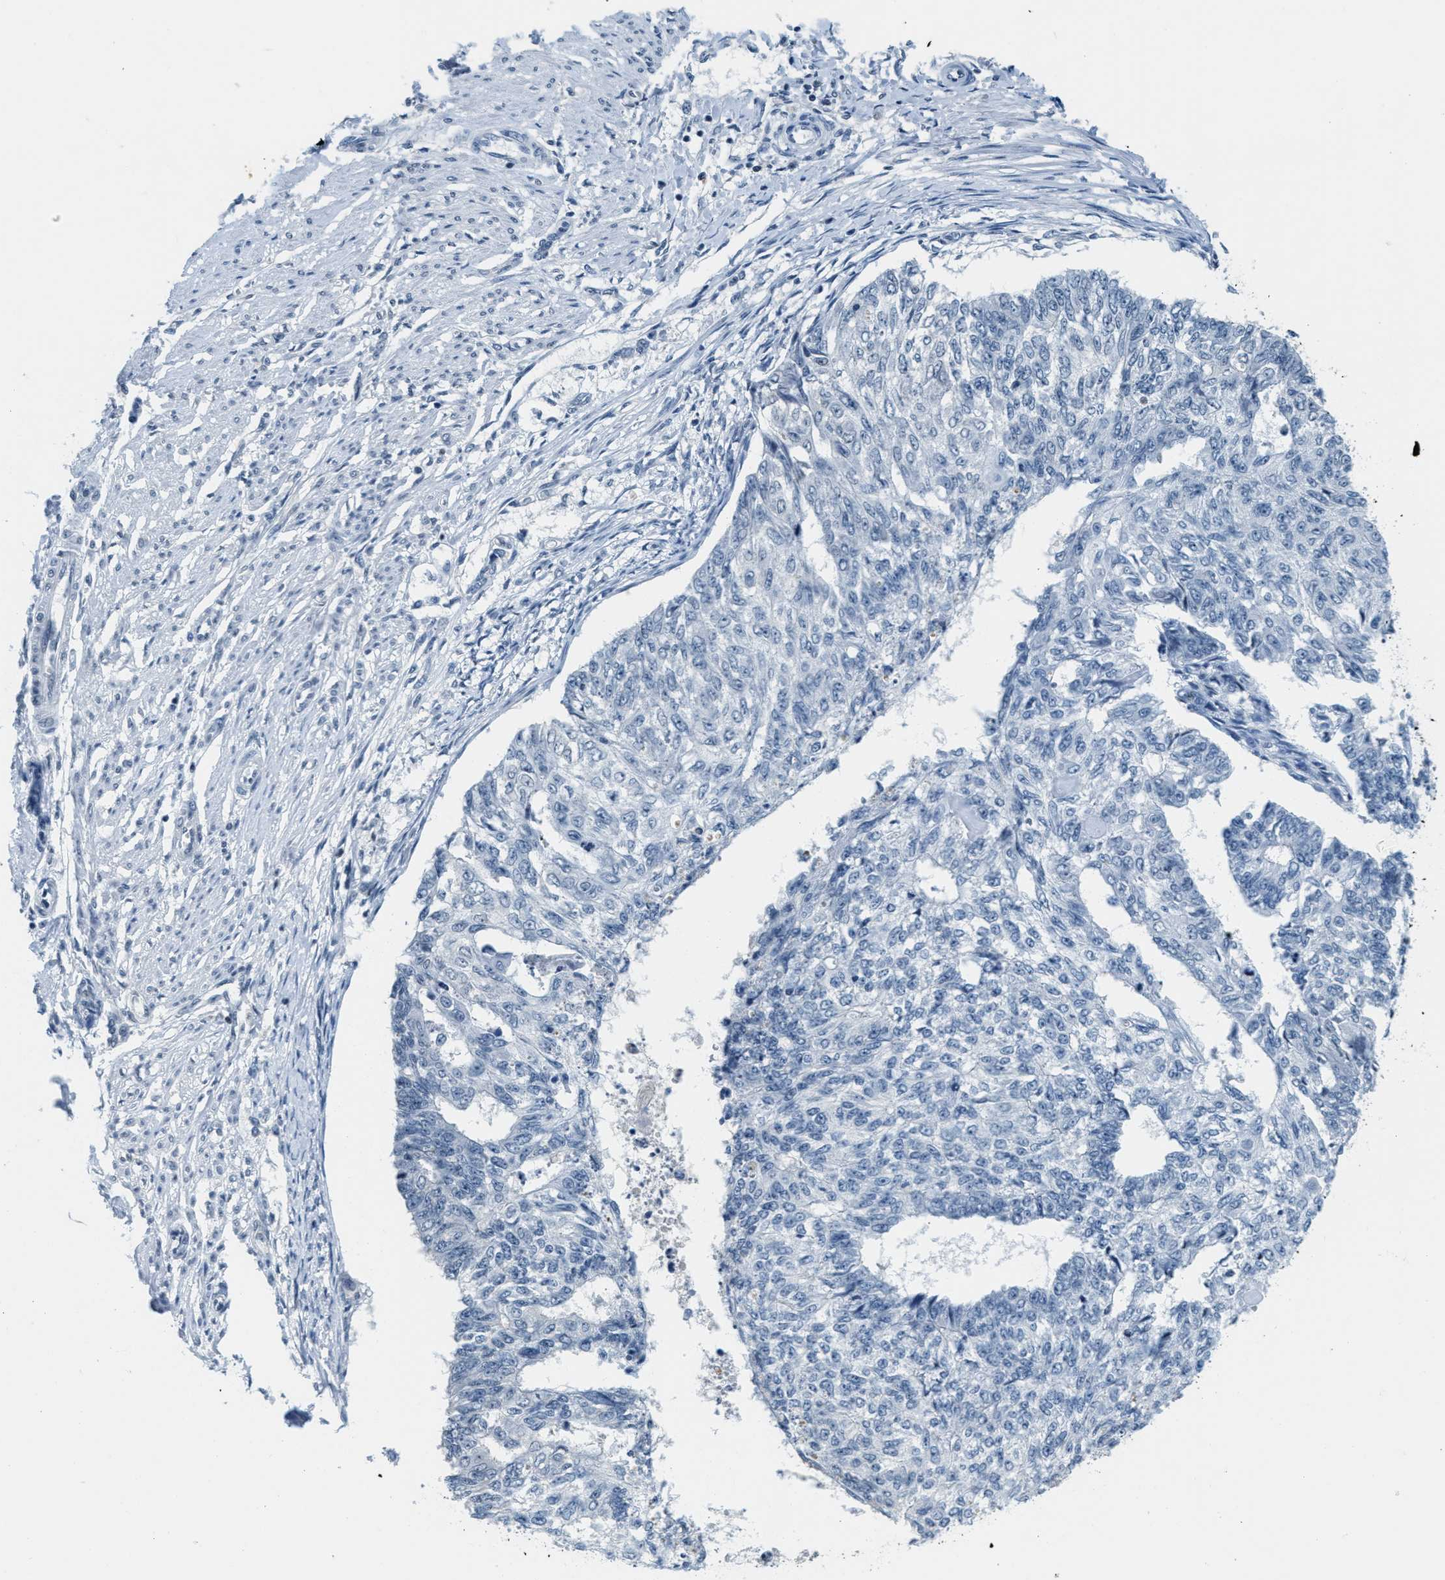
{"staining": {"intensity": "negative", "quantity": "none", "location": "none"}, "tissue": "endometrial cancer", "cell_type": "Tumor cells", "image_type": "cancer", "snomed": [{"axis": "morphology", "description": "Adenocarcinoma, NOS"}, {"axis": "topography", "description": "Endometrium"}], "caption": "Endometrial cancer (adenocarcinoma) was stained to show a protein in brown. There is no significant staining in tumor cells.", "gene": "CA4", "patient": {"sex": "female", "age": 32}}